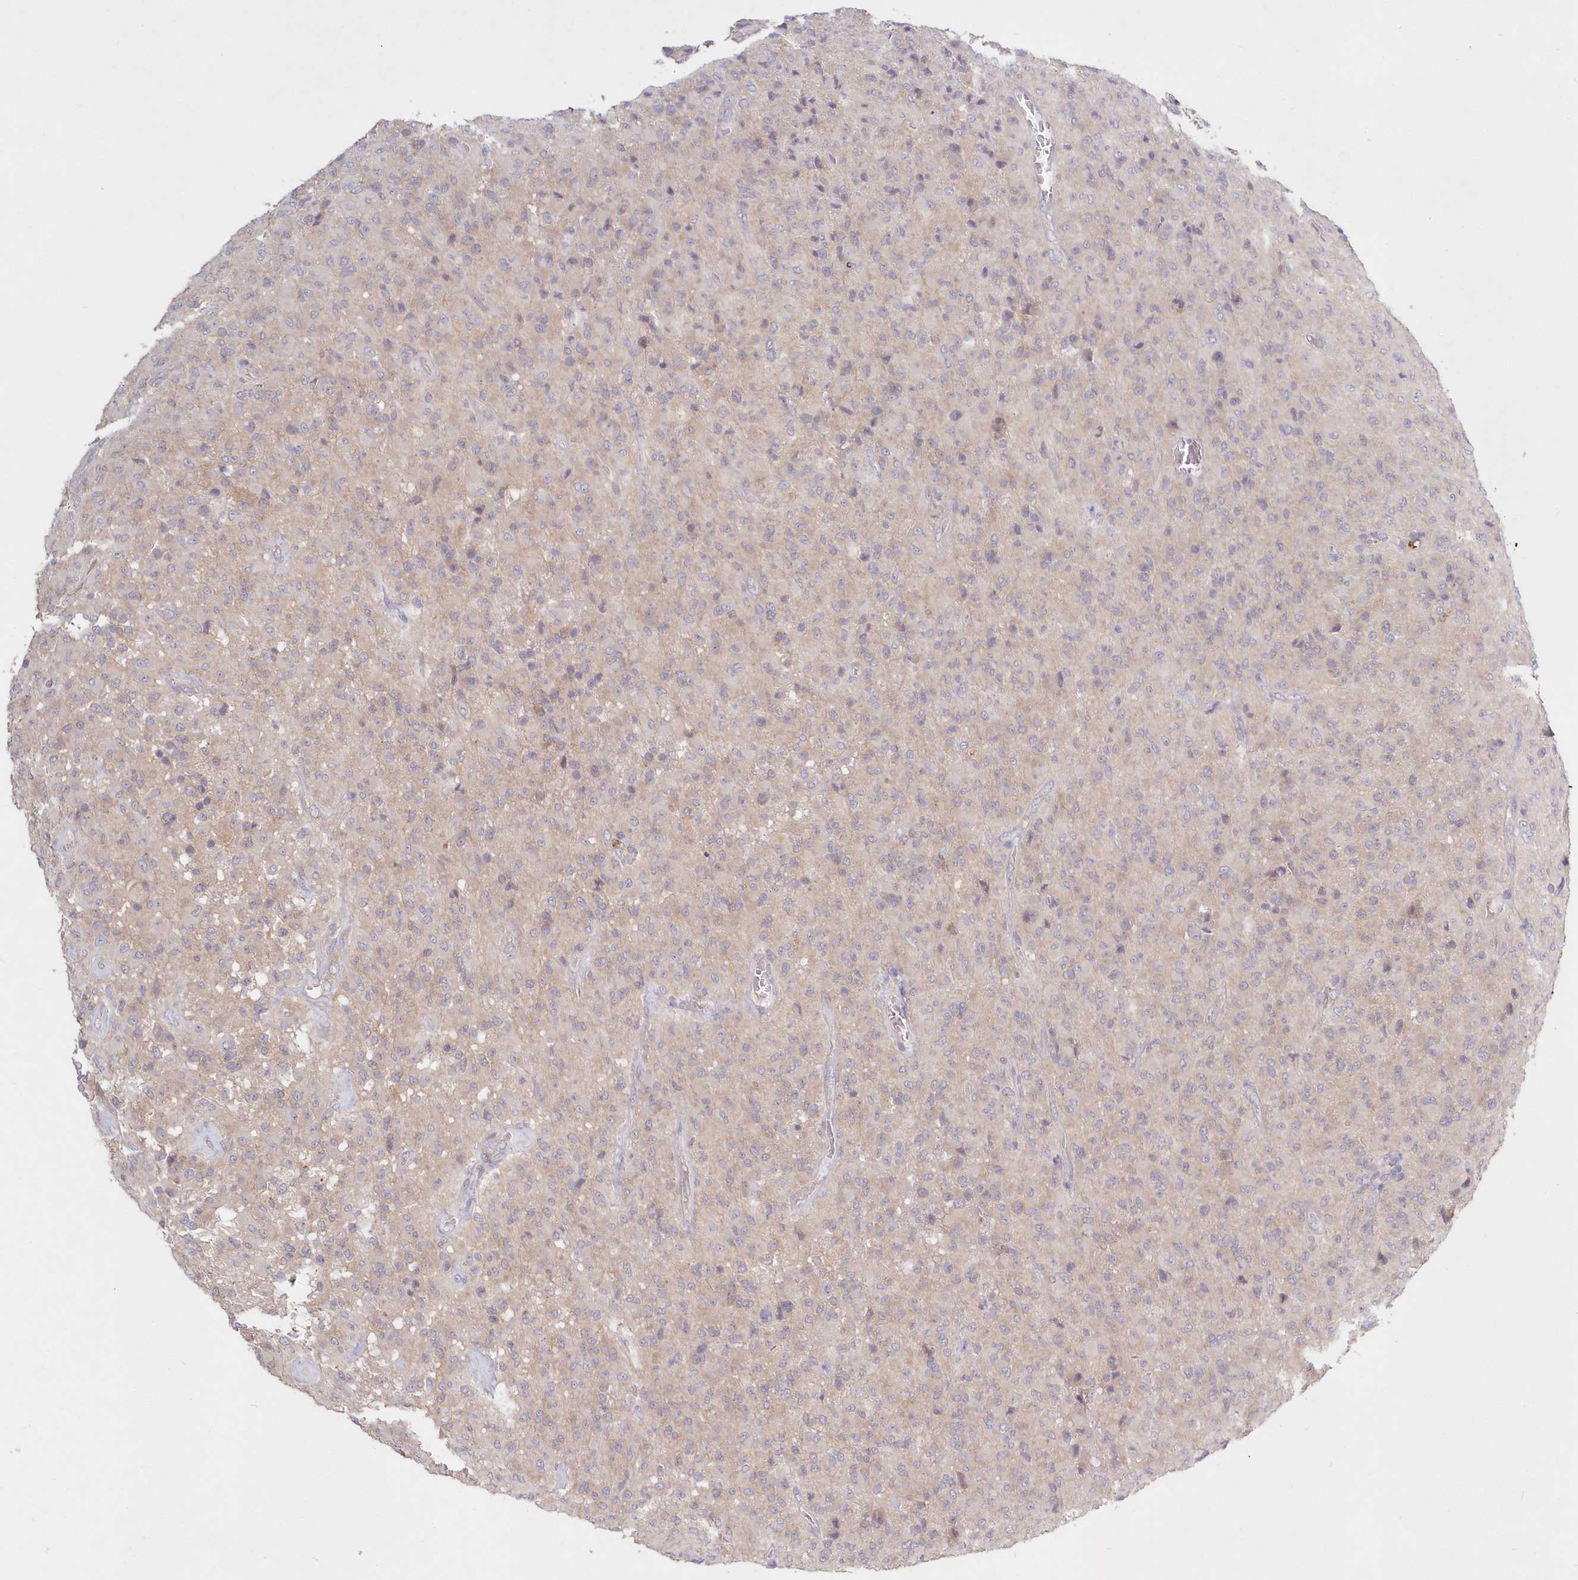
{"staining": {"intensity": "negative", "quantity": "none", "location": "none"}, "tissue": "glioma", "cell_type": "Tumor cells", "image_type": "cancer", "snomed": [{"axis": "morphology", "description": "Glioma, malignant, High grade"}, {"axis": "topography", "description": "Brain"}], "caption": "Tumor cells show no significant positivity in malignant glioma (high-grade). (DAB immunohistochemistry (IHC), high magnification).", "gene": "KATNA1", "patient": {"sex": "female", "age": 57}}